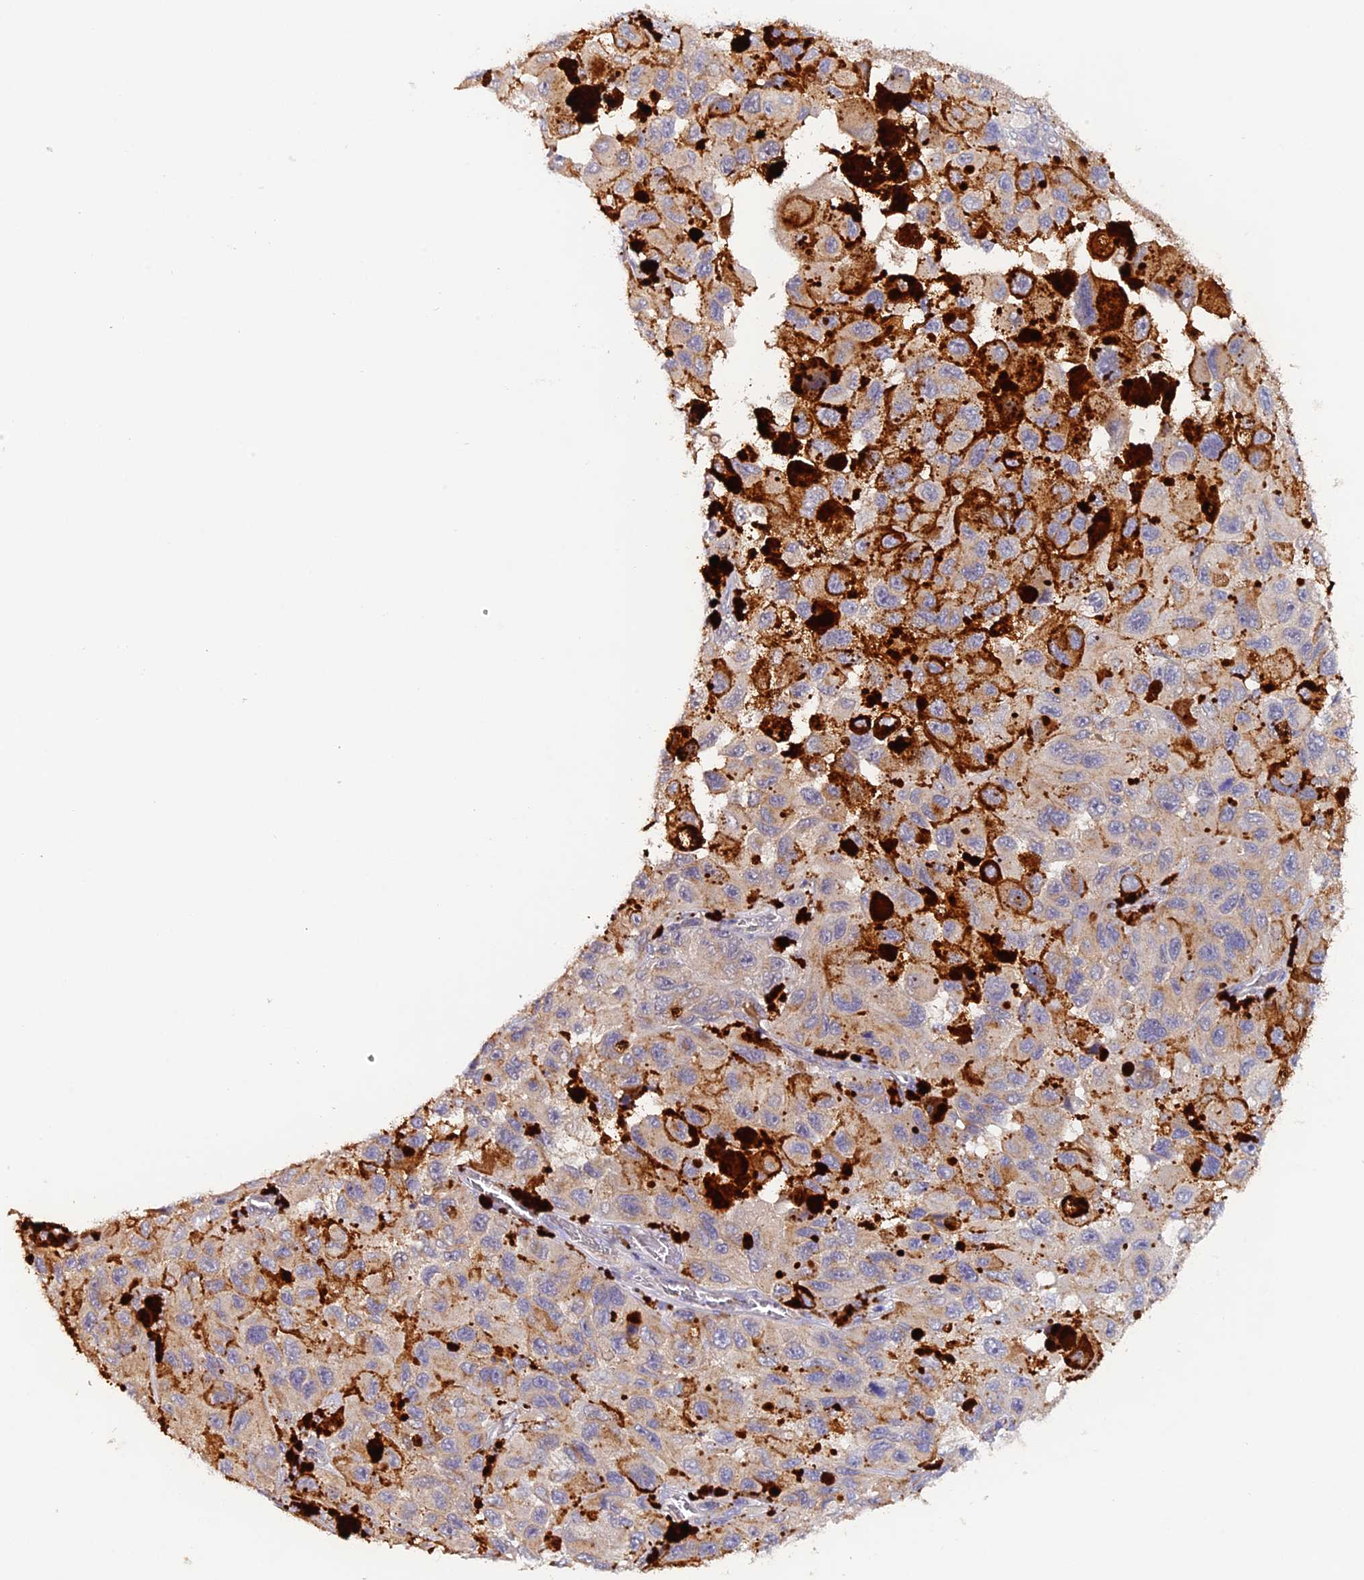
{"staining": {"intensity": "weak", "quantity": "<25%", "location": "cytoplasmic/membranous"}, "tissue": "melanoma", "cell_type": "Tumor cells", "image_type": "cancer", "snomed": [{"axis": "morphology", "description": "Malignant melanoma, NOS"}, {"axis": "topography", "description": "Skin"}], "caption": "There is no significant staining in tumor cells of malignant melanoma.", "gene": "TANGO6", "patient": {"sex": "female", "age": 73}}